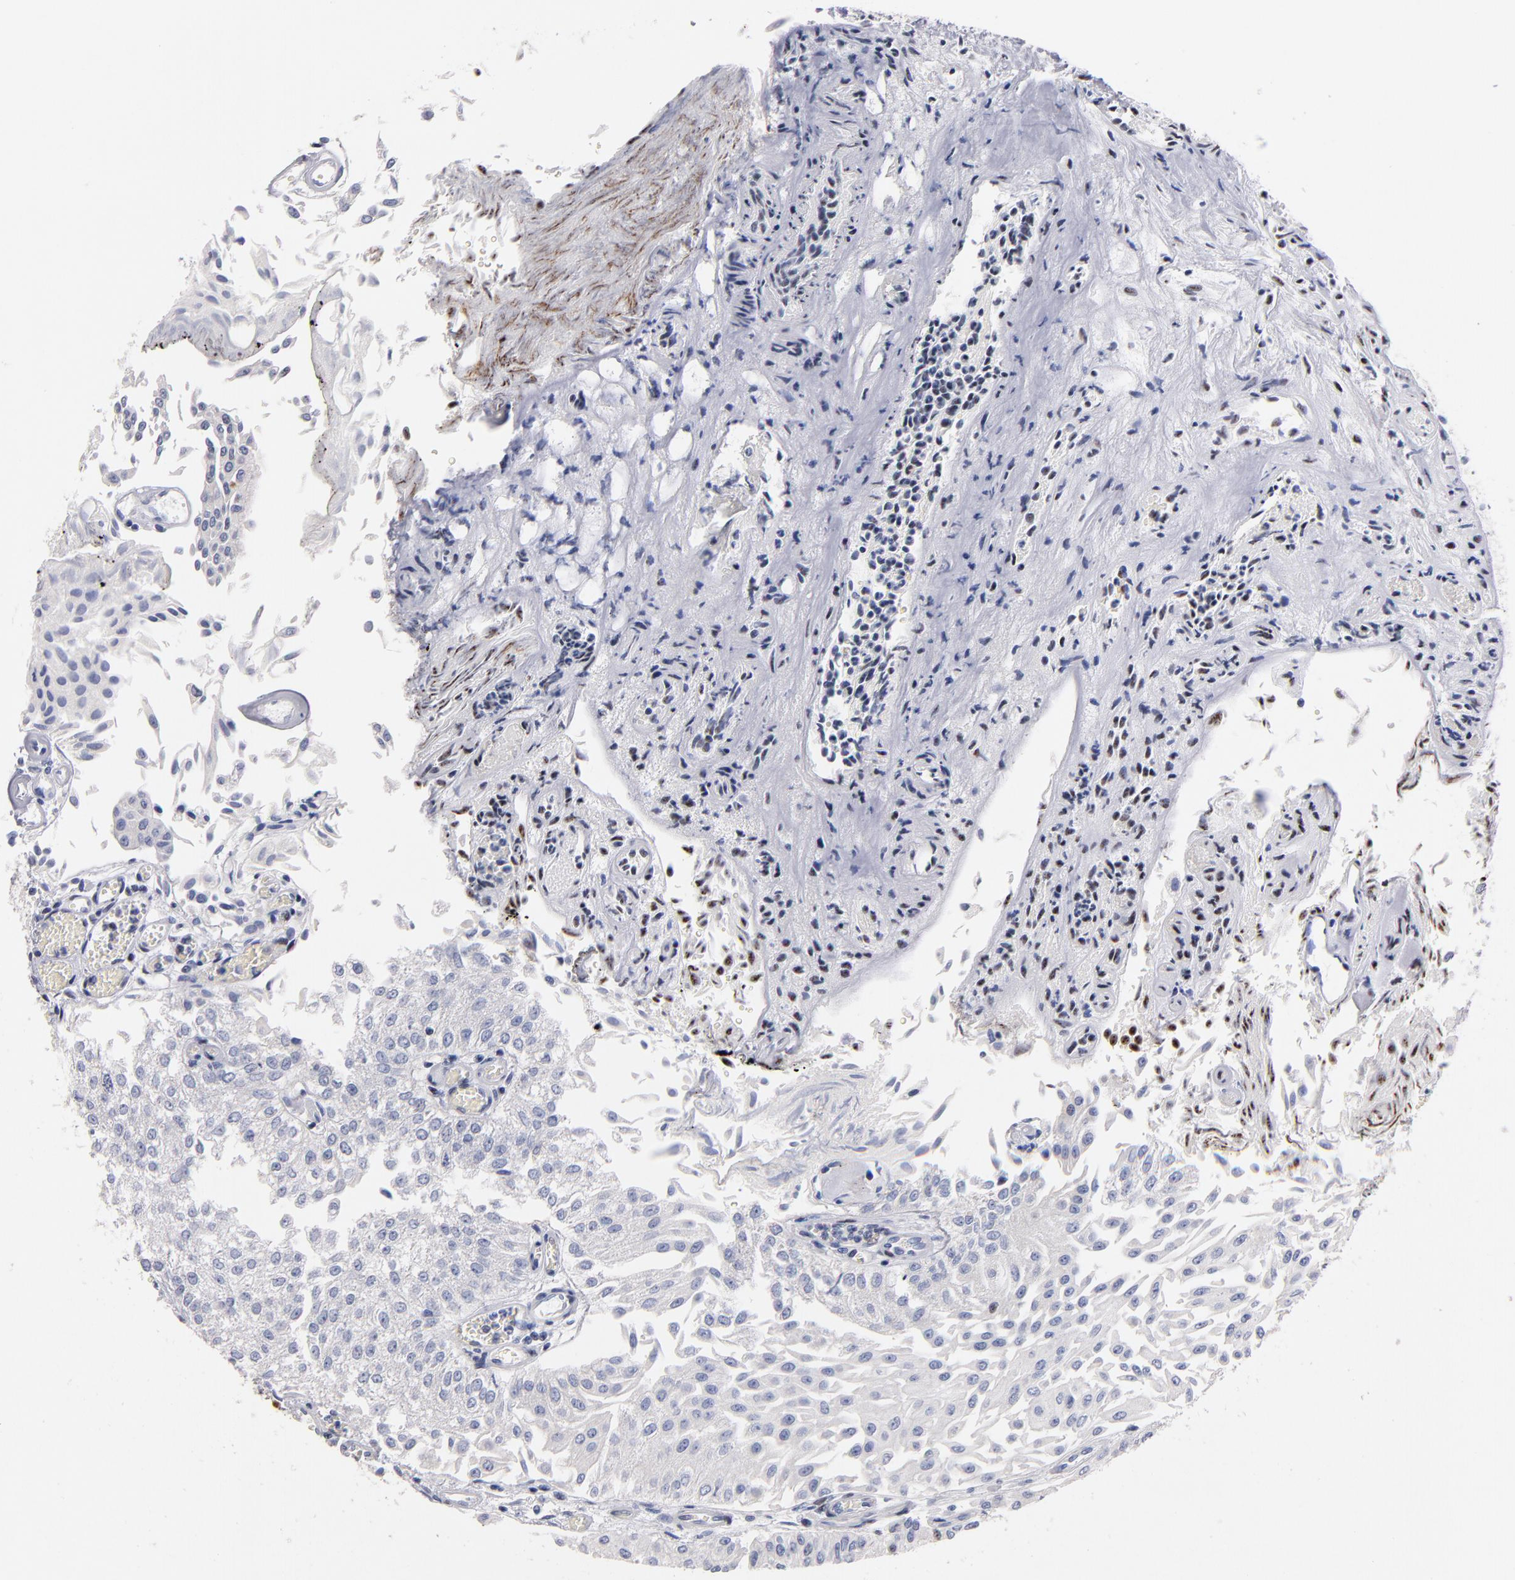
{"staining": {"intensity": "negative", "quantity": "none", "location": "none"}, "tissue": "urothelial cancer", "cell_type": "Tumor cells", "image_type": "cancer", "snomed": [{"axis": "morphology", "description": "Urothelial carcinoma, Low grade"}, {"axis": "topography", "description": "Urinary bladder"}], "caption": "Protein analysis of low-grade urothelial carcinoma shows no significant staining in tumor cells.", "gene": "RAF1", "patient": {"sex": "male", "age": 86}}